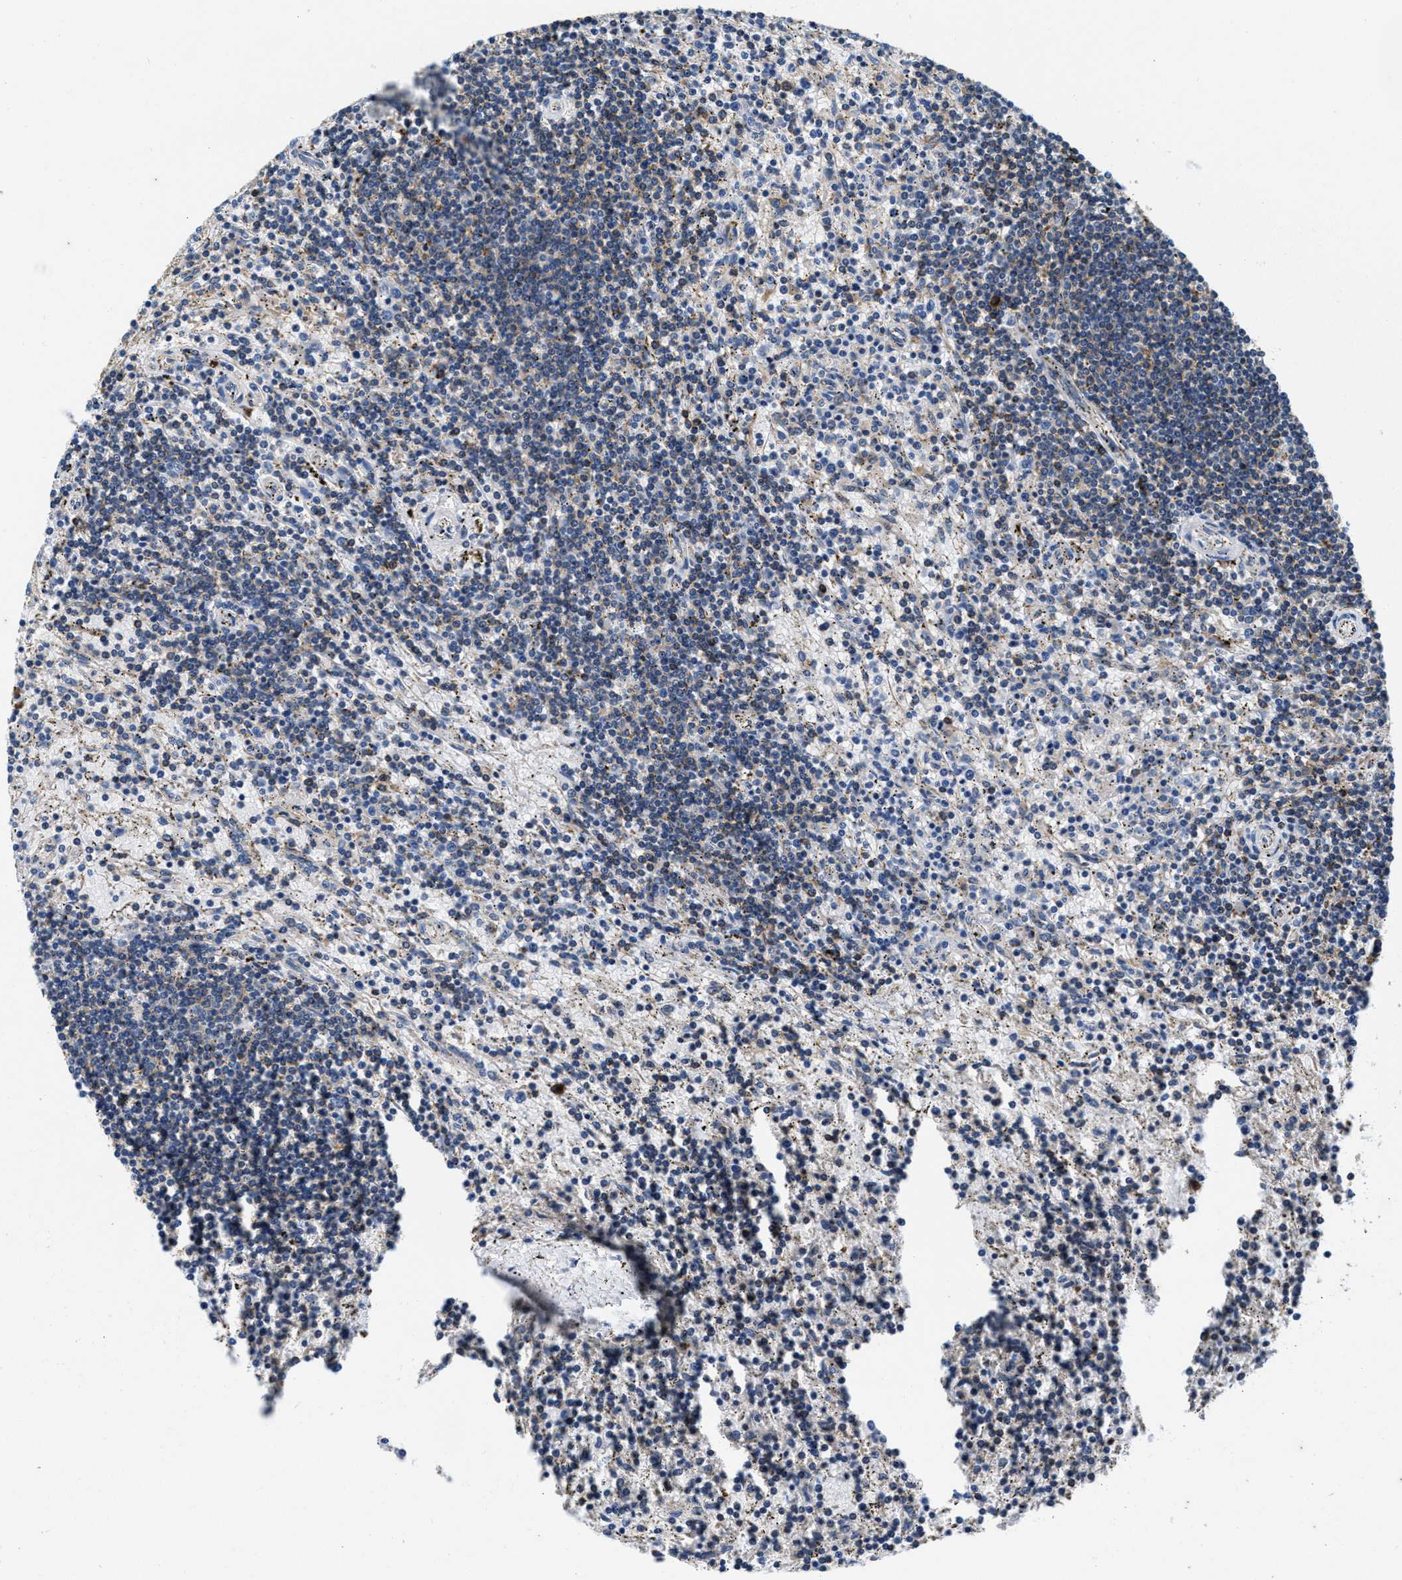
{"staining": {"intensity": "weak", "quantity": "<25%", "location": "cytoplasmic/membranous"}, "tissue": "lymphoma", "cell_type": "Tumor cells", "image_type": "cancer", "snomed": [{"axis": "morphology", "description": "Malignant lymphoma, non-Hodgkin's type, Low grade"}, {"axis": "topography", "description": "Spleen"}], "caption": "This is an immunohistochemistry micrograph of lymphoma. There is no staining in tumor cells.", "gene": "PPP1R9B", "patient": {"sex": "male", "age": 76}}